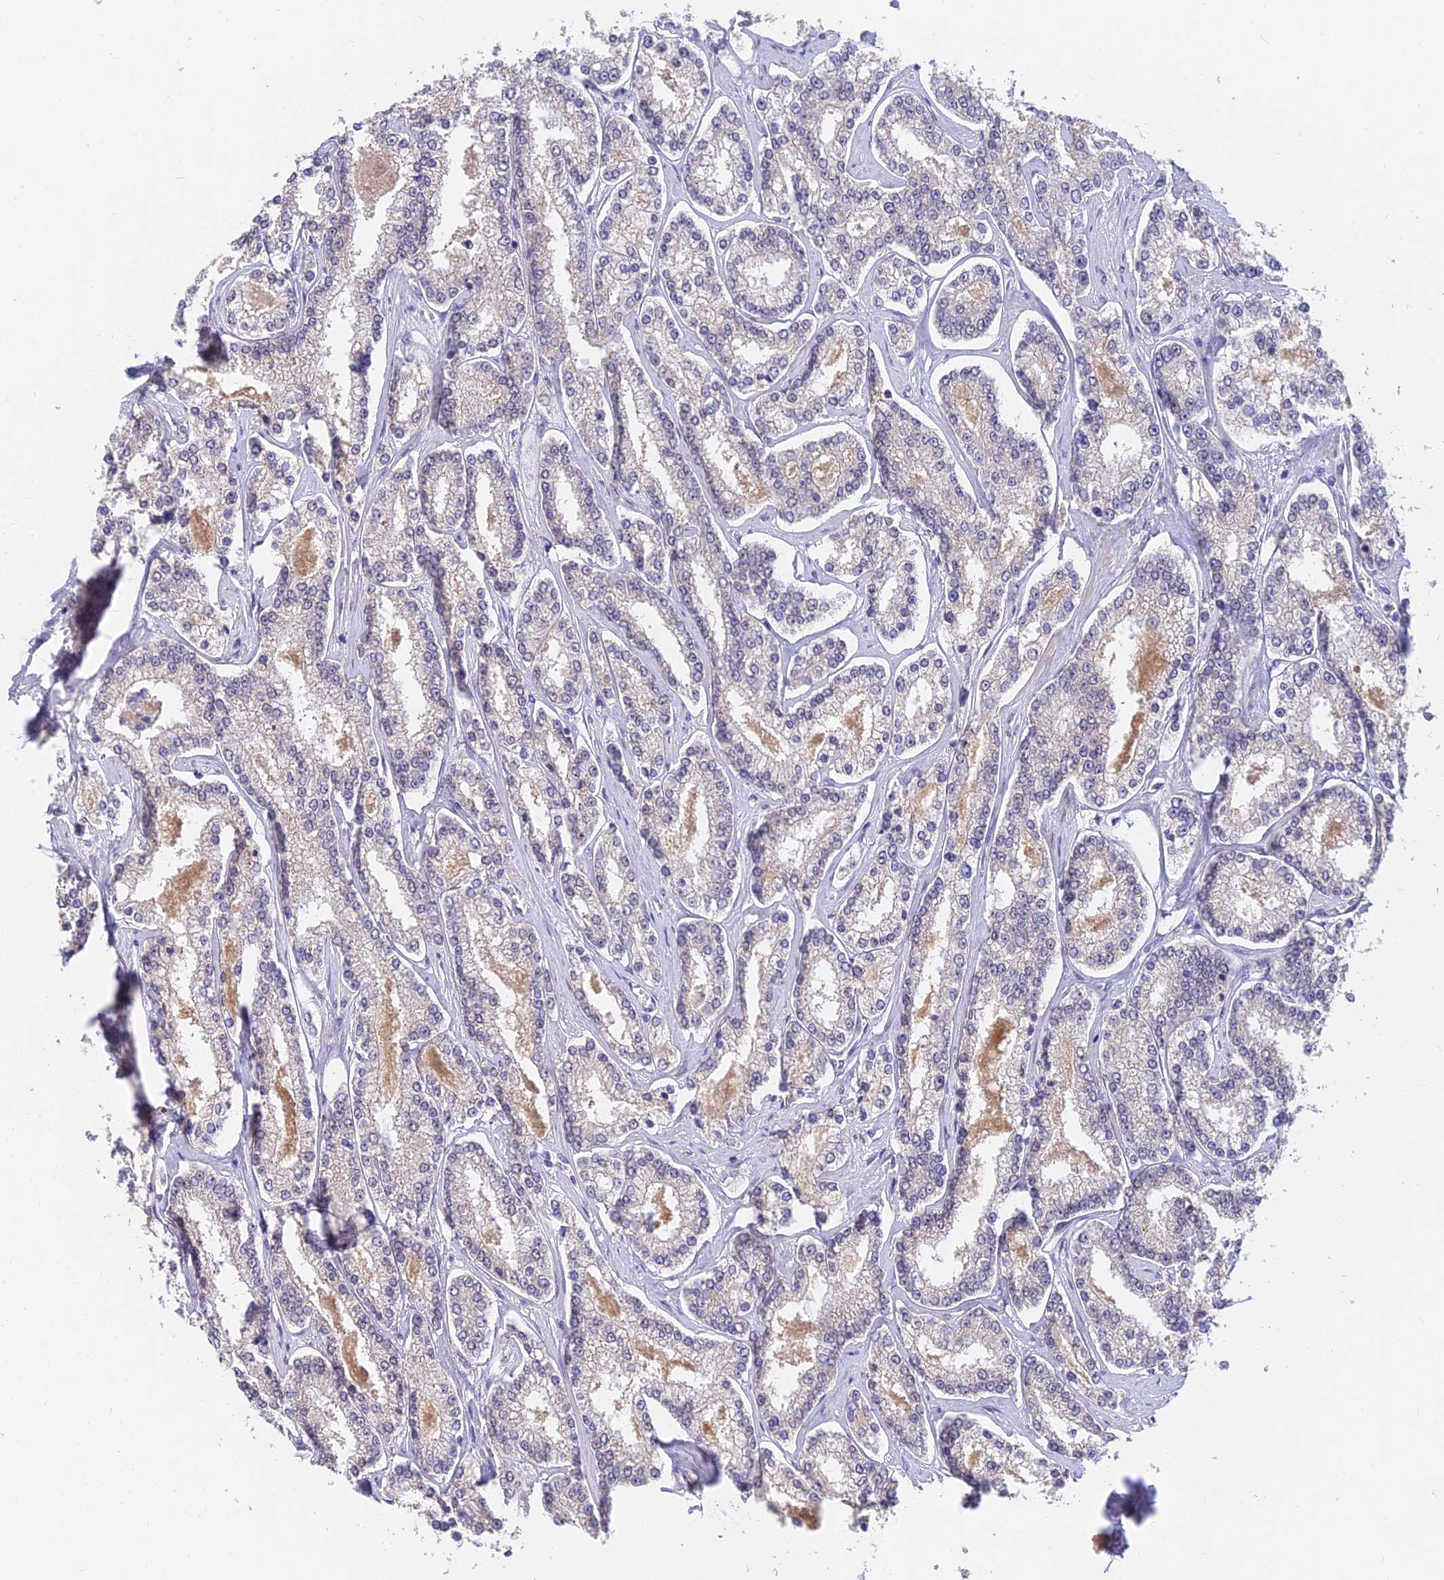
{"staining": {"intensity": "negative", "quantity": "none", "location": "none"}, "tissue": "prostate cancer", "cell_type": "Tumor cells", "image_type": "cancer", "snomed": [{"axis": "morphology", "description": "Normal tissue, NOS"}, {"axis": "morphology", "description": "Adenocarcinoma, High grade"}, {"axis": "topography", "description": "Prostate"}], "caption": "A photomicrograph of prostate cancer (high-grade adenocarcinoma) stained for a protein exhibits no brown staining in tumor cells.", "gene": "HOXB1", "patient": {"sex": "male", "age": 83}}